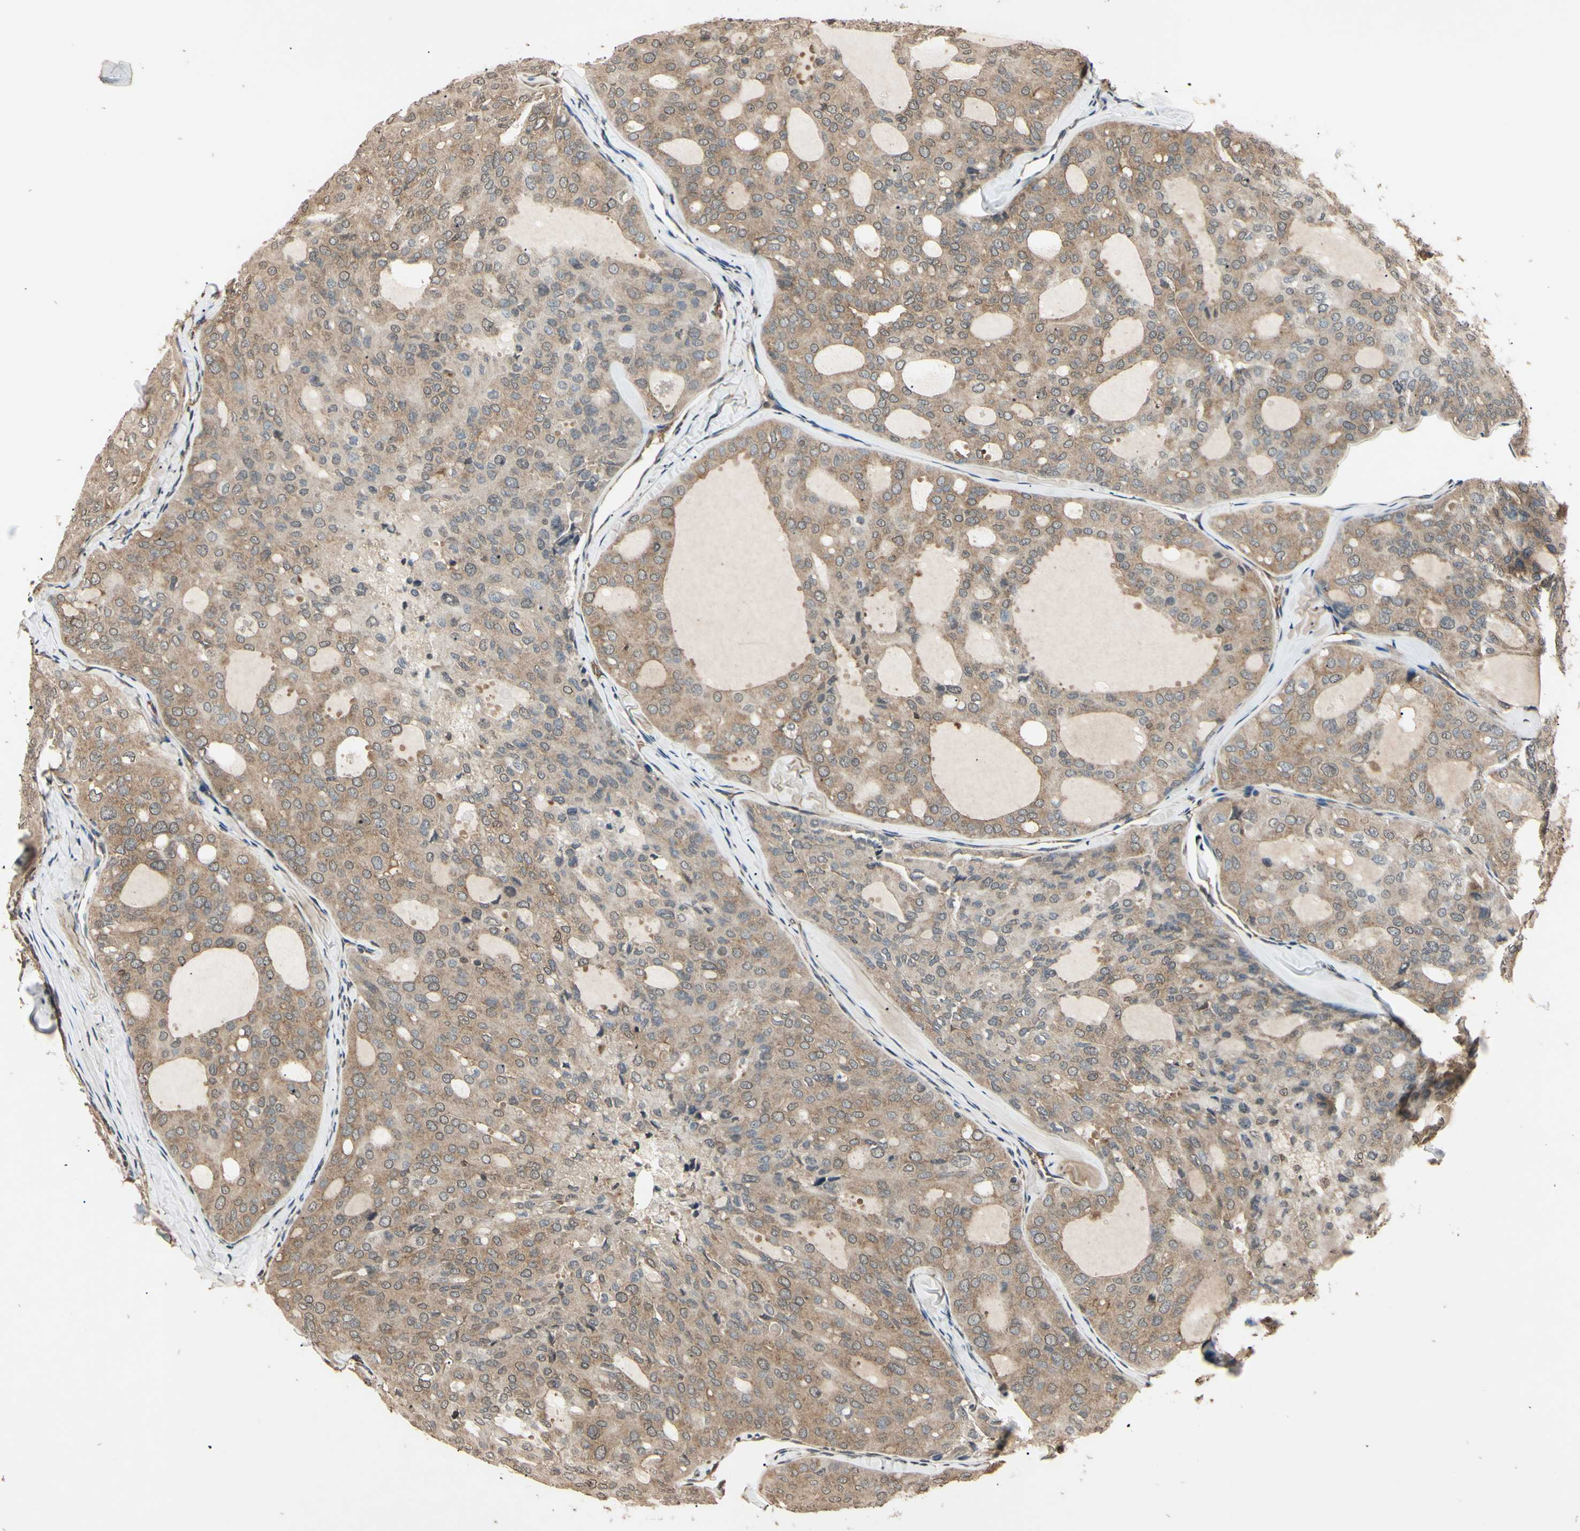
{"staining": {"intensity": "weak", "quantity": ">75%", "location": "cytoplasmic/membranous"}, "tissue": "thyroid cancer", "cell_type": "Tumor cells", "image_type": "cancer", "snomed": [{"axis": "morphology", "description": "Follicular adenoma carcinoma, NOS"}, {"axis": "topography", "description": "Thyroid gland"}], "caption": "The micrograph demonstrates staining of thyroid cancer, revealing weak cytoplasmic/membranous protein positivity (brown color) within tumor cells.", "gene": "EPN1", "patient": {"sex": "male", "age": 75}}